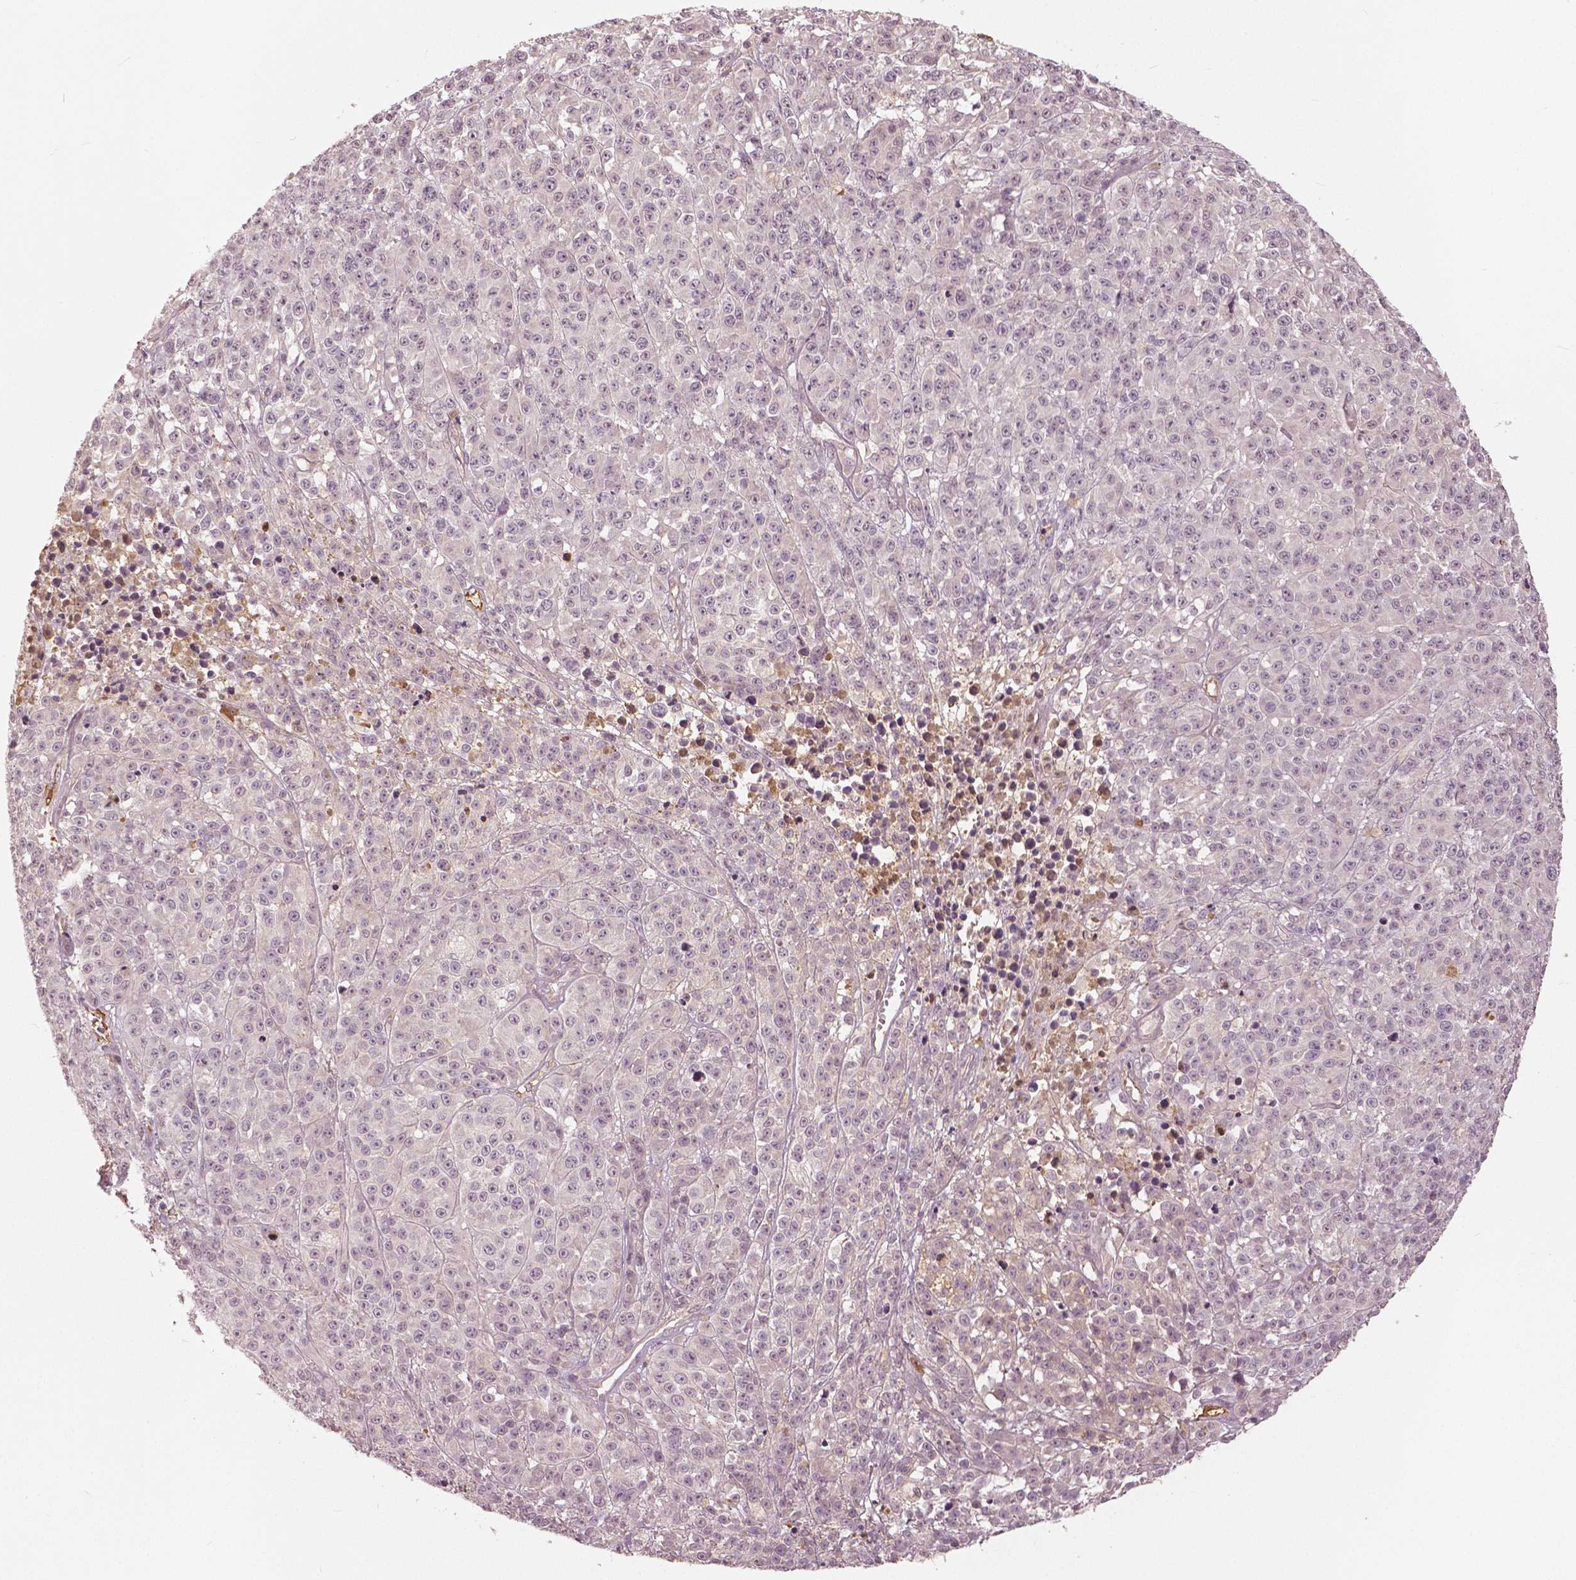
{"staining": {"intensity": "weak", "quantity": "<25%", "location": "nuclear"}, "tissue": "melanoma", "cell_type": "Tumor cells", "image_type": "cancer", "snomed": [{"axis": "morphology", "description": "Malignant melanoma, NOS"}, {"axis": "topography", "description": "Skin"}], "caption": "A histopathology image of malignant melanoma stained for a protein exhibits no brown staining in tumor cells. The staining was performed using DAB (3,3'-diaminobenzidine) to visualize the protein expression in brown, while the nuclei were stained in blue with hematoxylin (Magnification: 20x).", "gene": "ANGPTL4", "patient": {"sex": "female", "age": 58}}